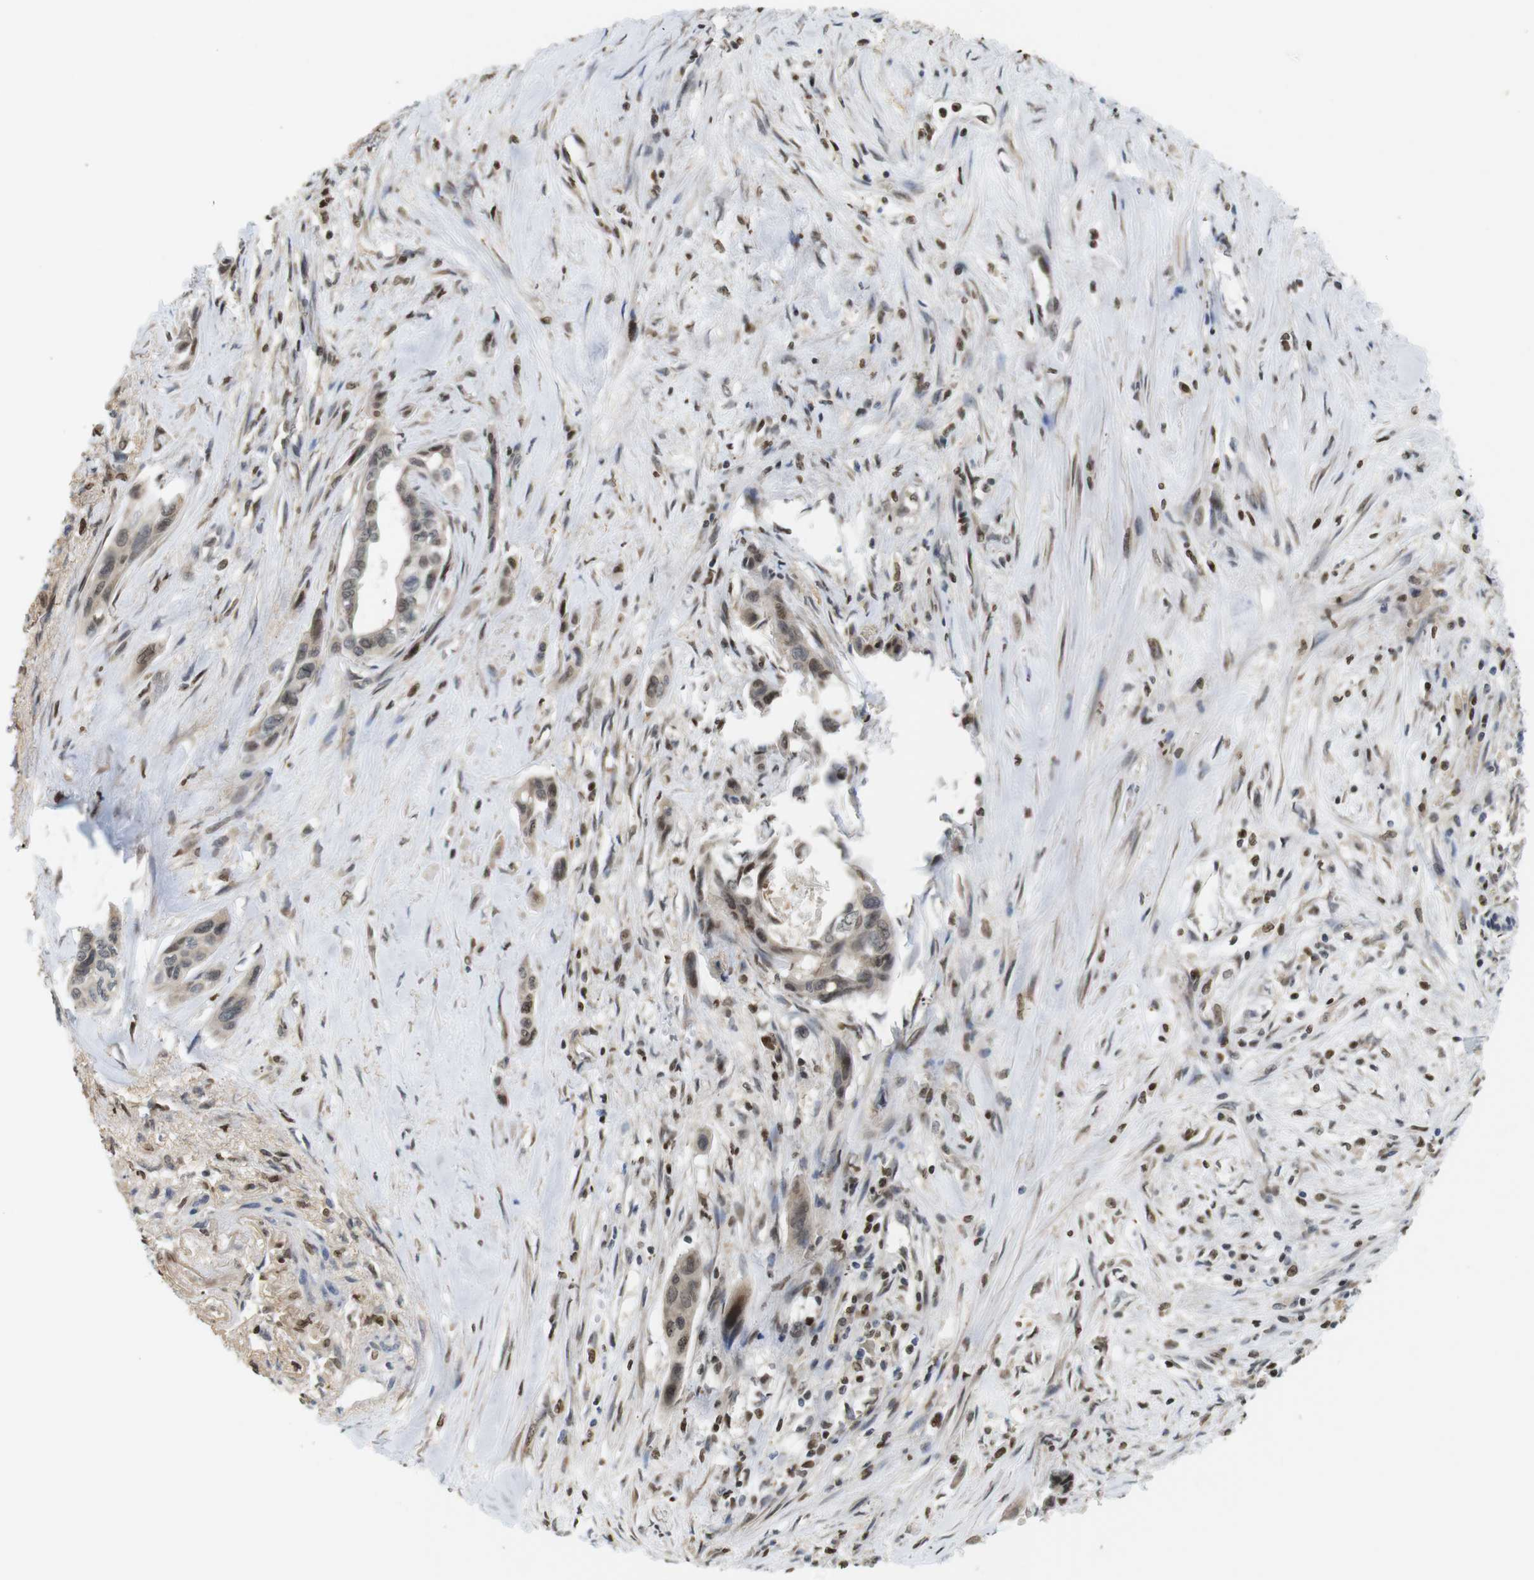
{"staining": {"intensity": "weak", "quantity": "<25%", "location": "cytoplasmic/membranous,nuclear"}, "tissue": "pancreatic cancer", "cell_type": "Tumor cells", "image_type": "cancer", "snomed": [{"axis": "morphology", "description": "Adenocarcinoma, NOS"}, {"axis": "topography", "description": "Pancreas"}], "caption": "Human pancreatic cancer stained for a protein using immunohistochemistry reveals no positivity in tumor cells.", "gene": "MBD1", "patient": {"sex": "male", "age": 73}}